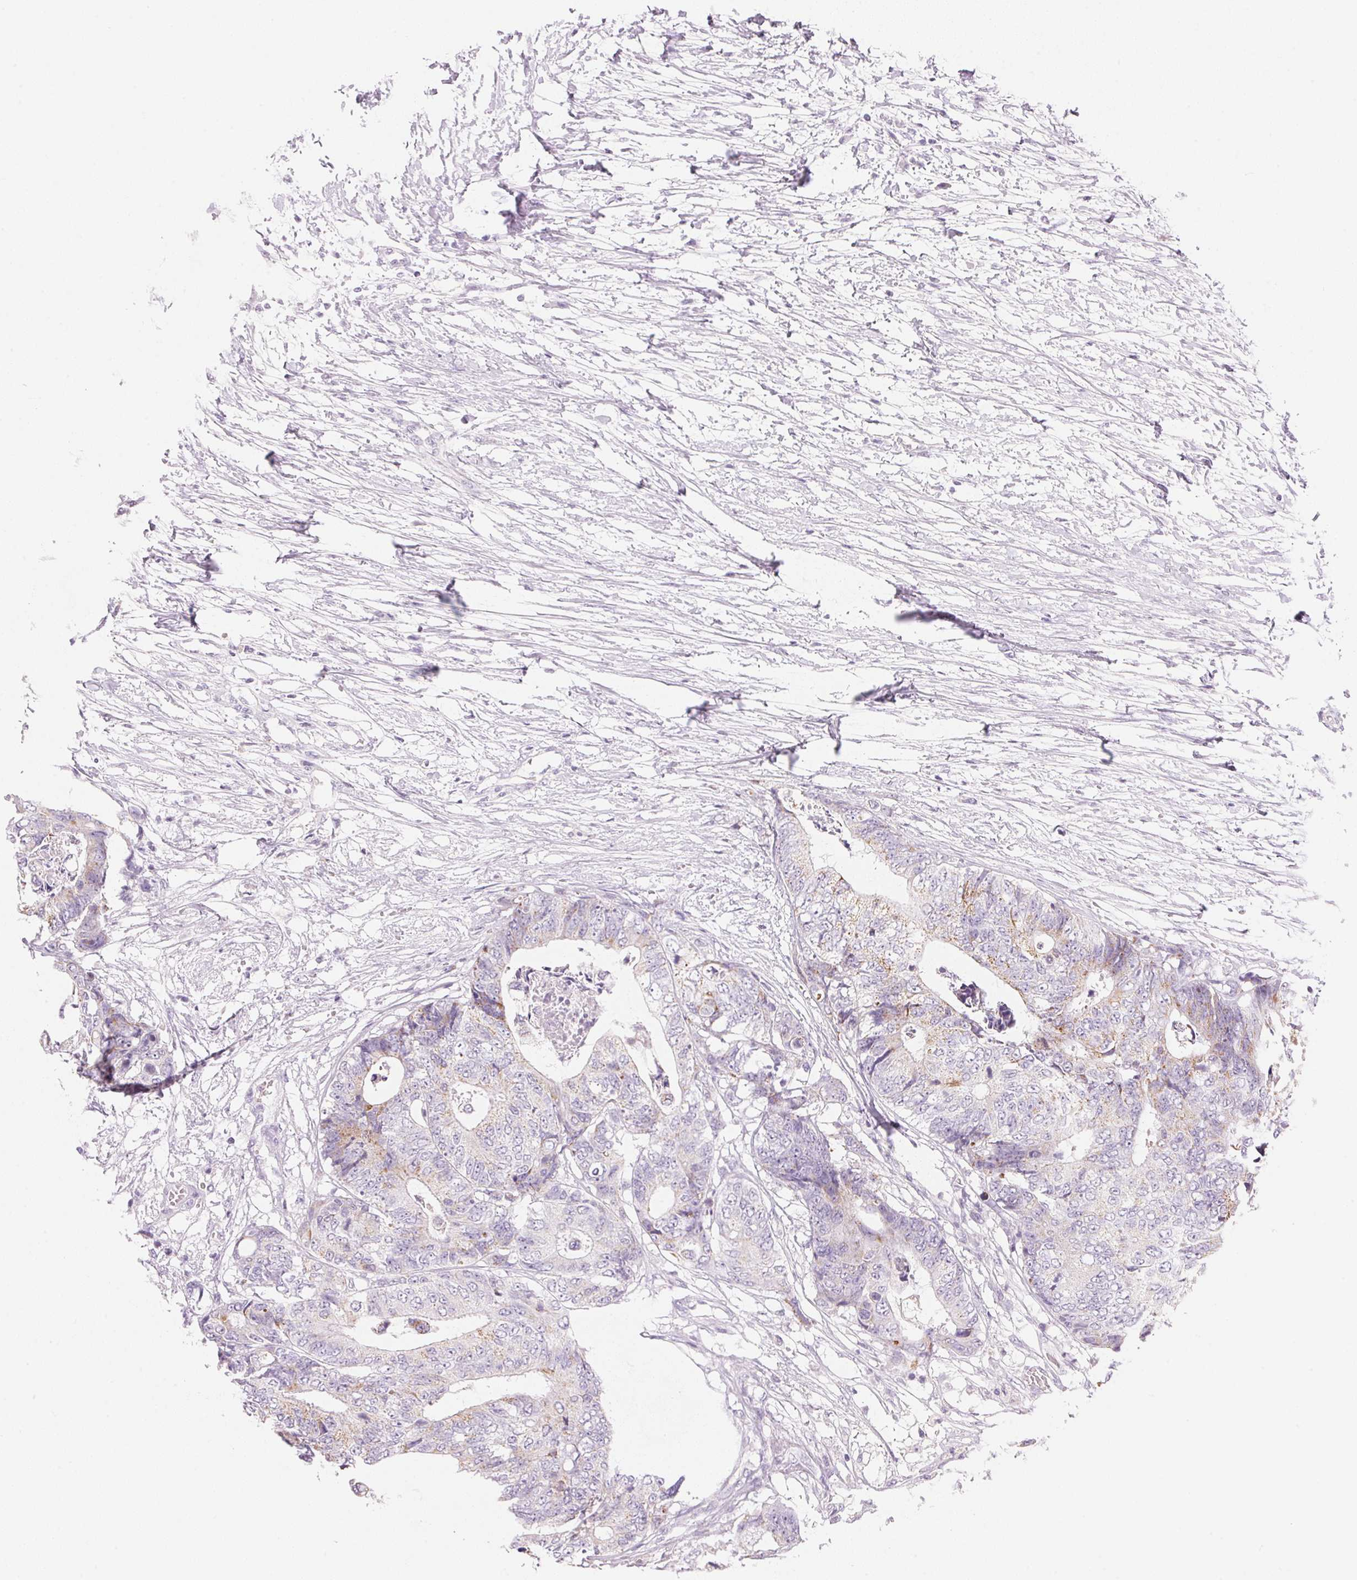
{"staining": {"intensity": "weak", "quantity": "<25%", "location": "cytoplasmic/membranous"}, "tissue": "colorectal cancer", "cell_type": "Tumor cells", "image_type": "cancer", "snomed": [{"axis": "morphology", "description": "Adenocarcinoma, NOS"}, {"axis": "topography", "description": "Colon"}], "caption": "IHC histopathology image of adenocarcinoma (colorectal) stained for a protein (brown), which demonstrates no staining in tumor cells.", "gene": "CYP11B1", "patient": {"sex": "female", "age": 48}}